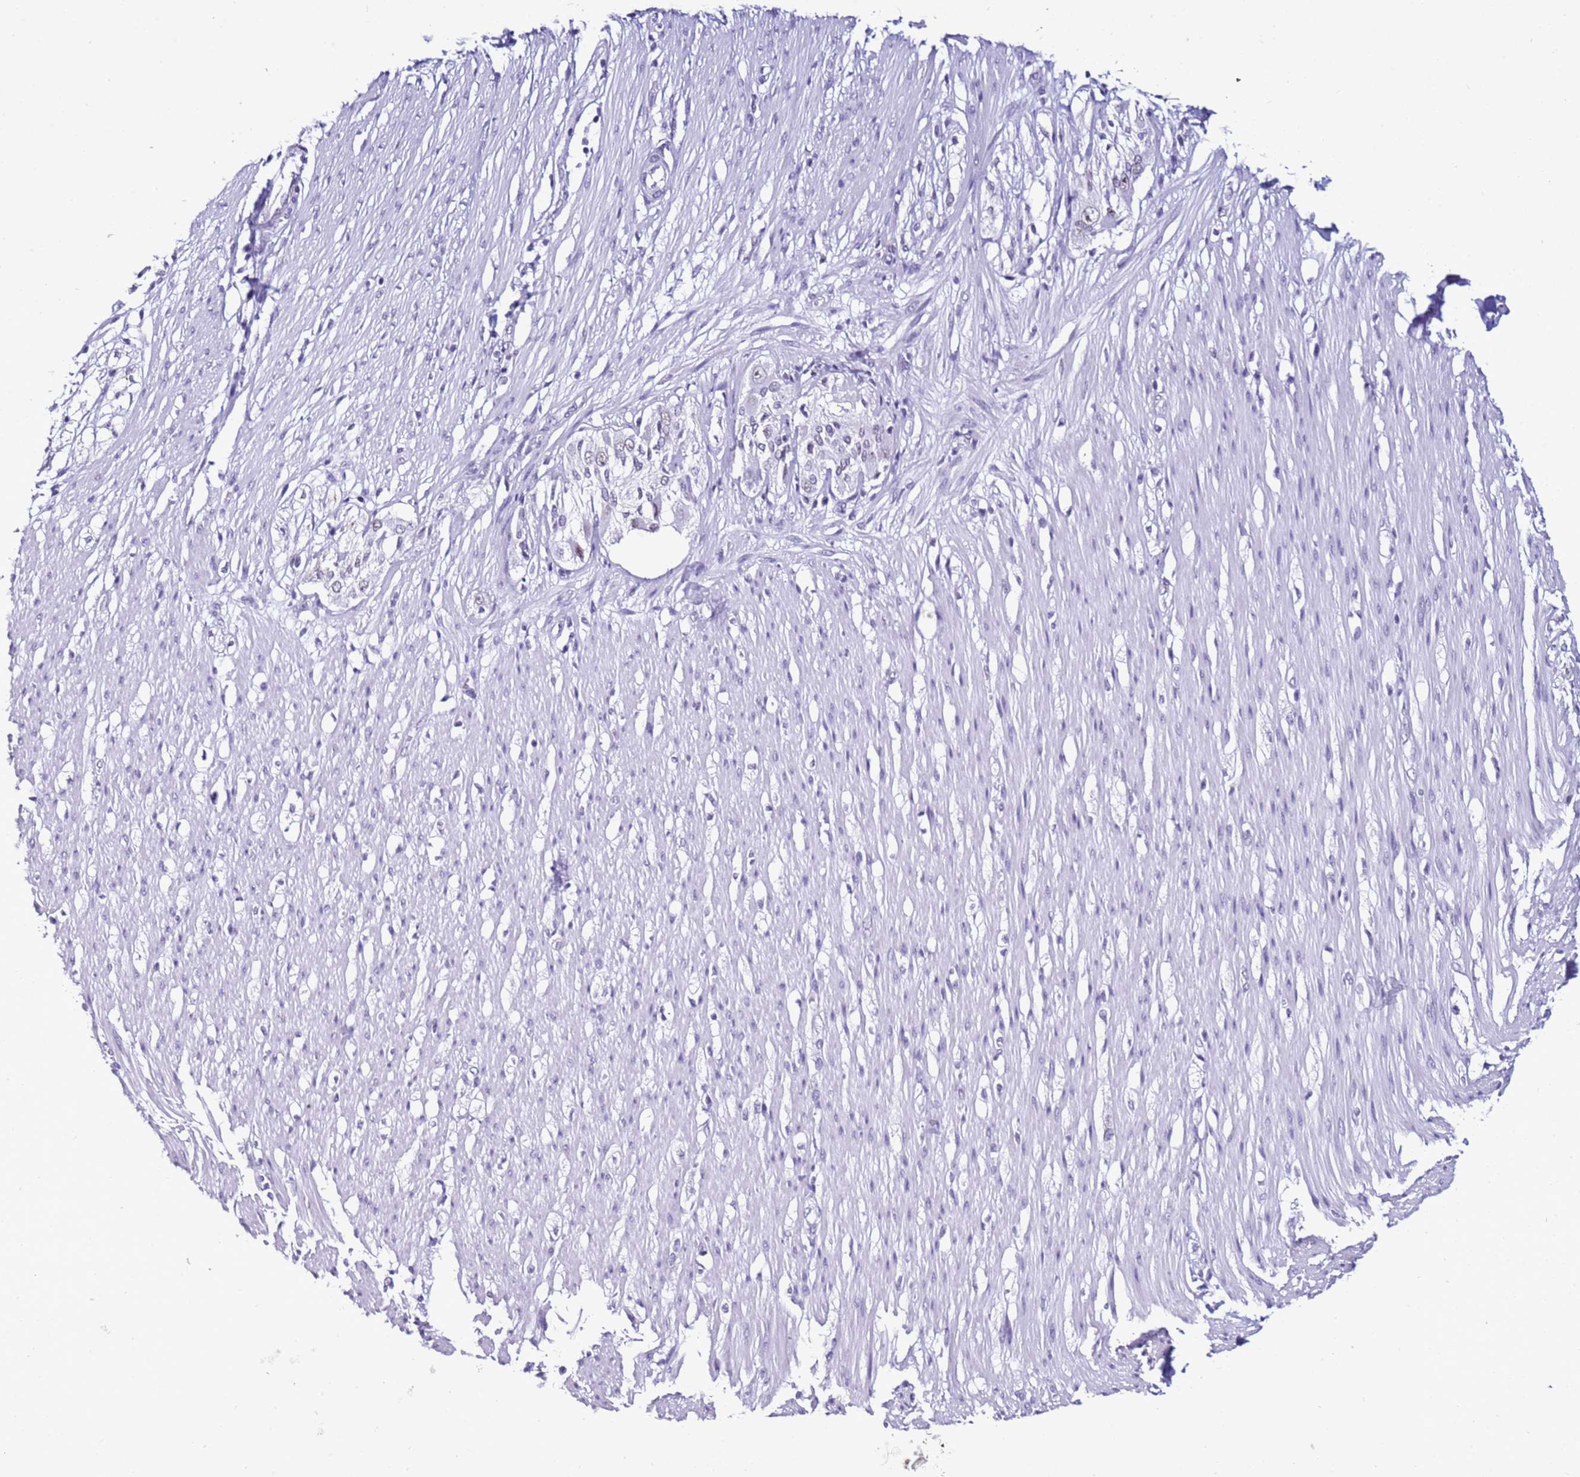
{"staining": {"intensity": "negative", "quantity": "none", "location": "none"}, "tissue": "smooth muscle", "cell_type": "Smooth muscle cells", "image_type": "normal", "snomed": [{"axis": "morphology", "description": "Normal tissue, NOS"}, {"axis": "morphology", "description": "Adenocarcinoma, NOS"}, {"axis": "topography", "description": "Colon"}, {"axis": "topography", "description": "Peripheral nerve tissue"}], "caption": "Immunohistochemistry of normal smooth muscle exhibits no staining in smooth muscle cells.", "gene": "DHX15", "patient": {"sex": "male", "age": 14}}